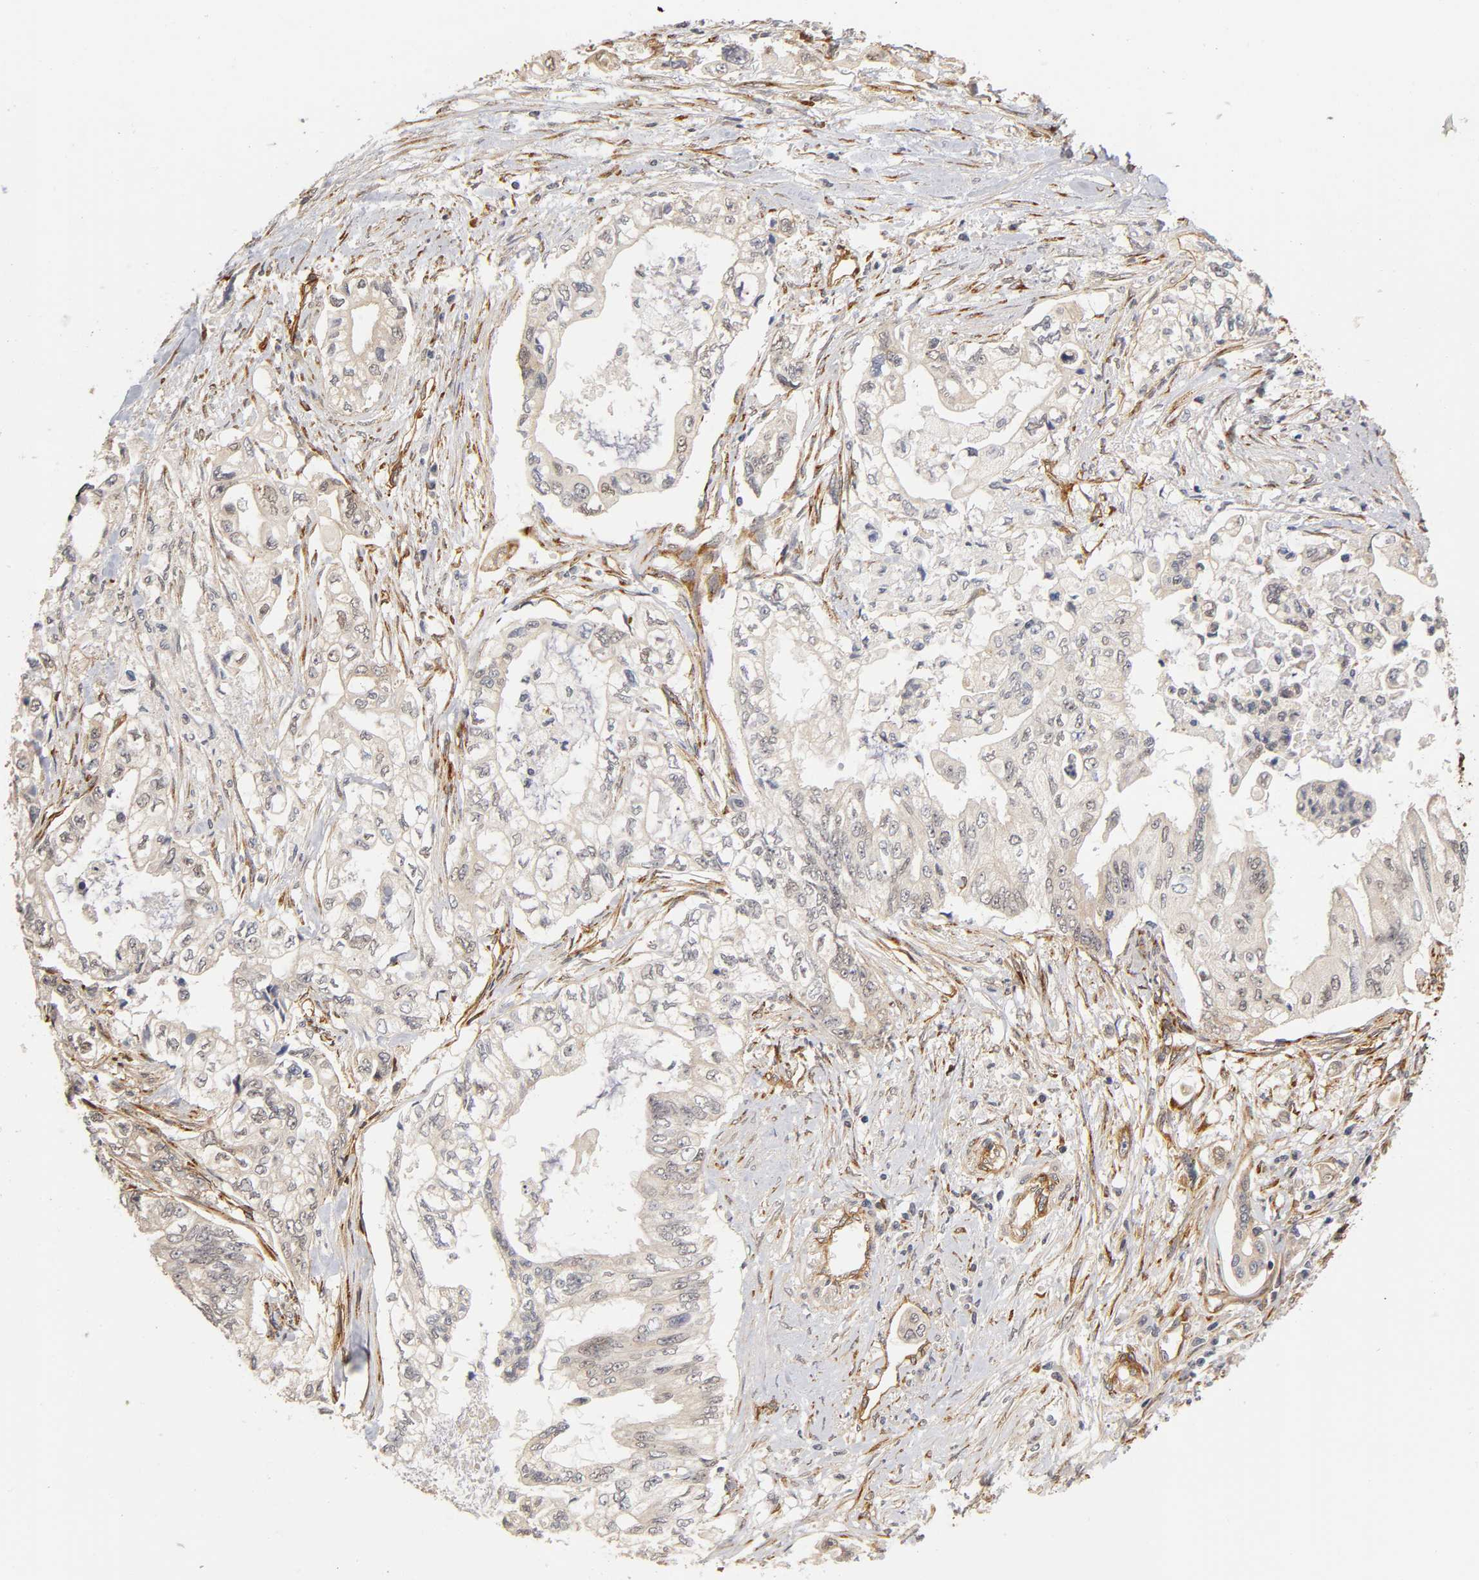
{"staining": {"intensity": "negative", "quantity": "none", "location": "none"}, "tissue": "pancreatic cancer", "cell_type": "Tumor cells", "image_type": "cancer", "snomed": [{"axis": "morphology", "description": "Normal tissue, NOS"}, {"axis": "topography", "description": "Pancreas"}], "caption": "A micrograph of pancreatic cancer stained for a protein demonstrates no brown staining in tumor cells. (Brightfield microscopy of DAB (3,3'-diaminobenzidine) IHC at high magnification).", "gene": "LAMB1", "patient": {"sex": "male", "age": 42}}